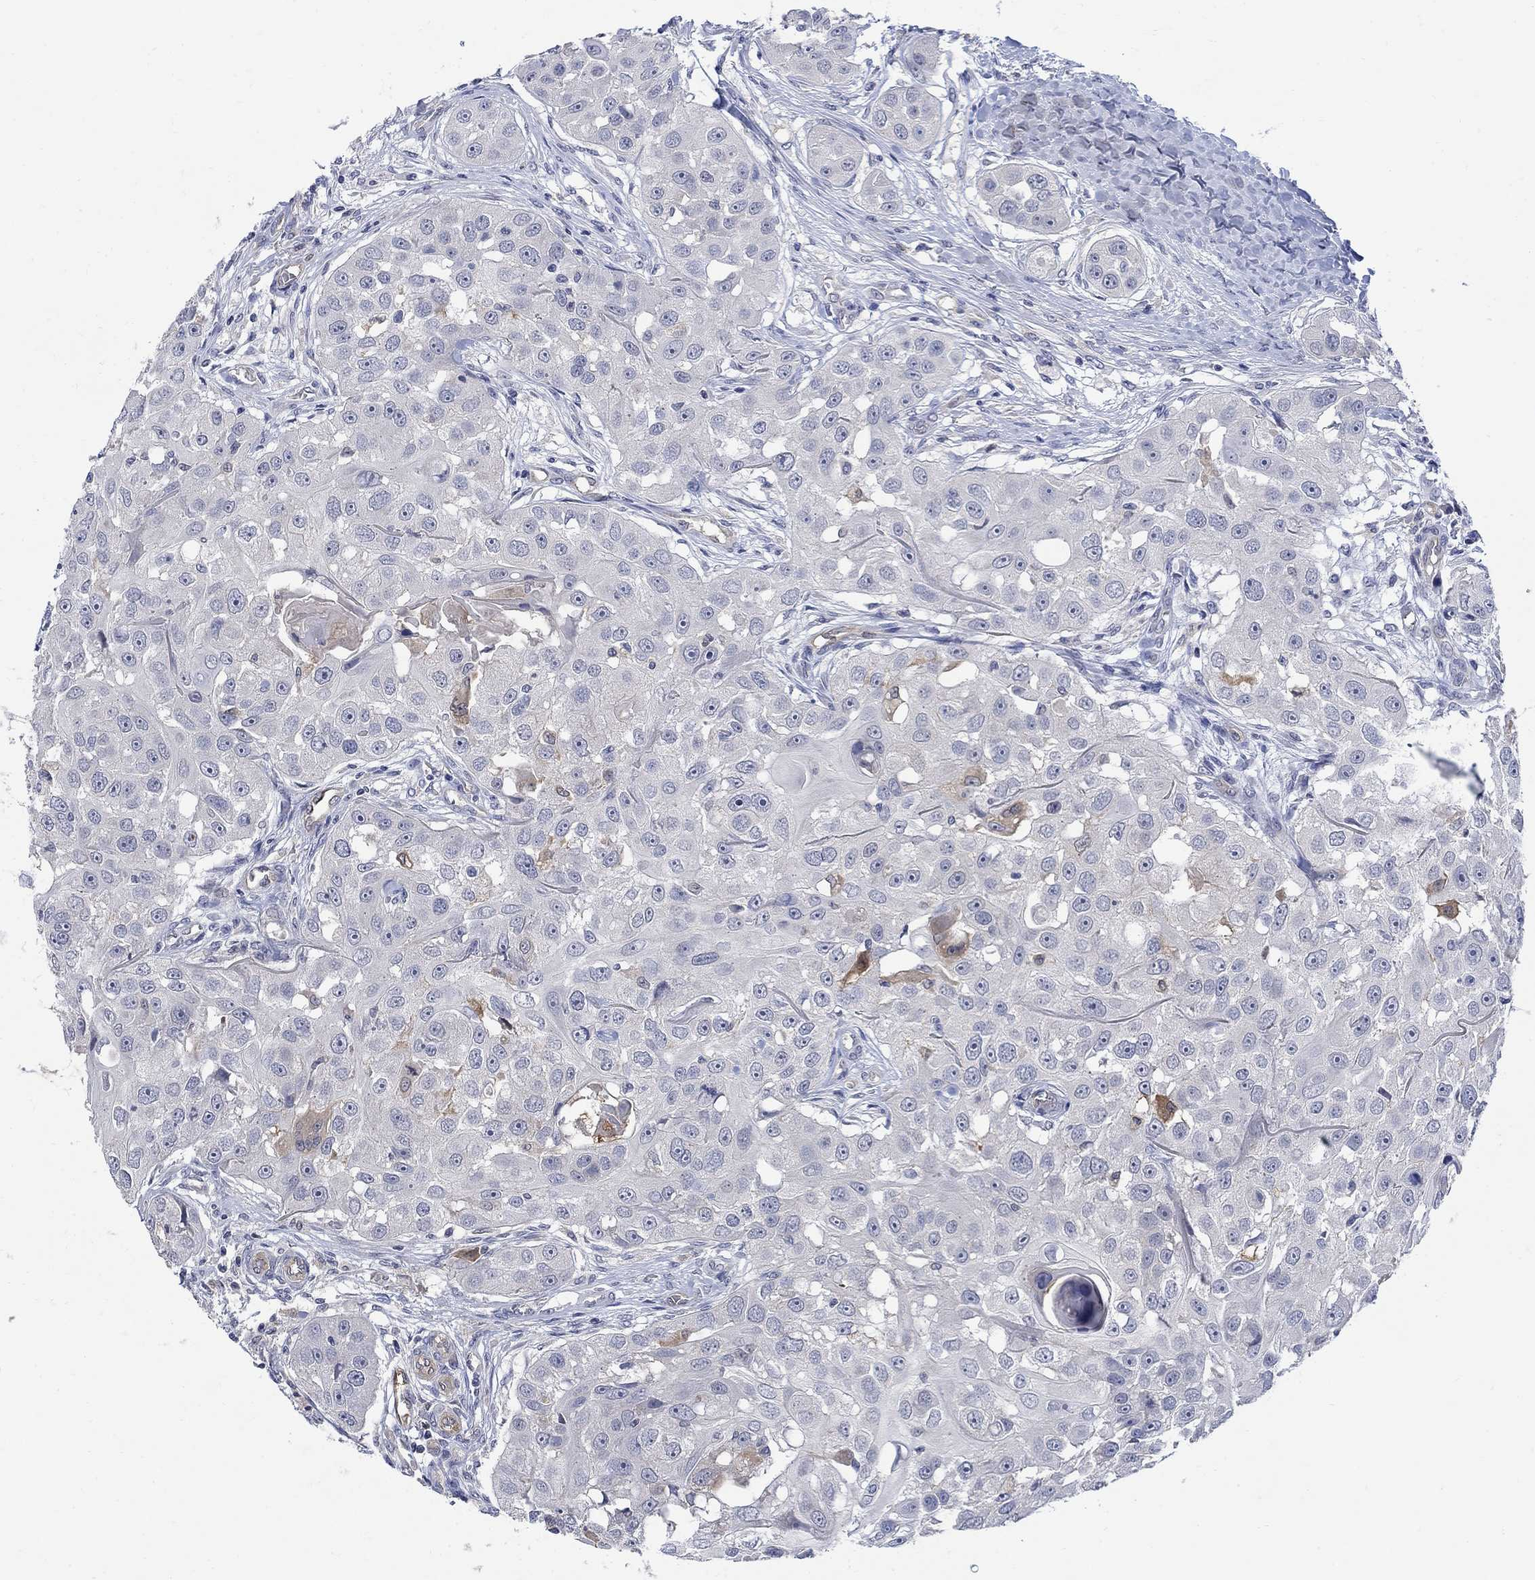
{"staining": {"intensity": "negative", "quantity": "none", "location": "none"}, "tissue": "head and neck cancer", "cell_type": "Tumor cells", "image_type": "cancer", "snomed": [{"axis": "morphology", "description": "Squamous cell carcinoma, NOS"}, {"axis": "topography", "description": "Head-Neck"}], "caption": "The histopathology image demonstrates no staining of tumor cells in head and neck cancer. Nuclei are stained in blue.", "gene": "TGM2", "patient": {"sex": "male", "age": 51}}